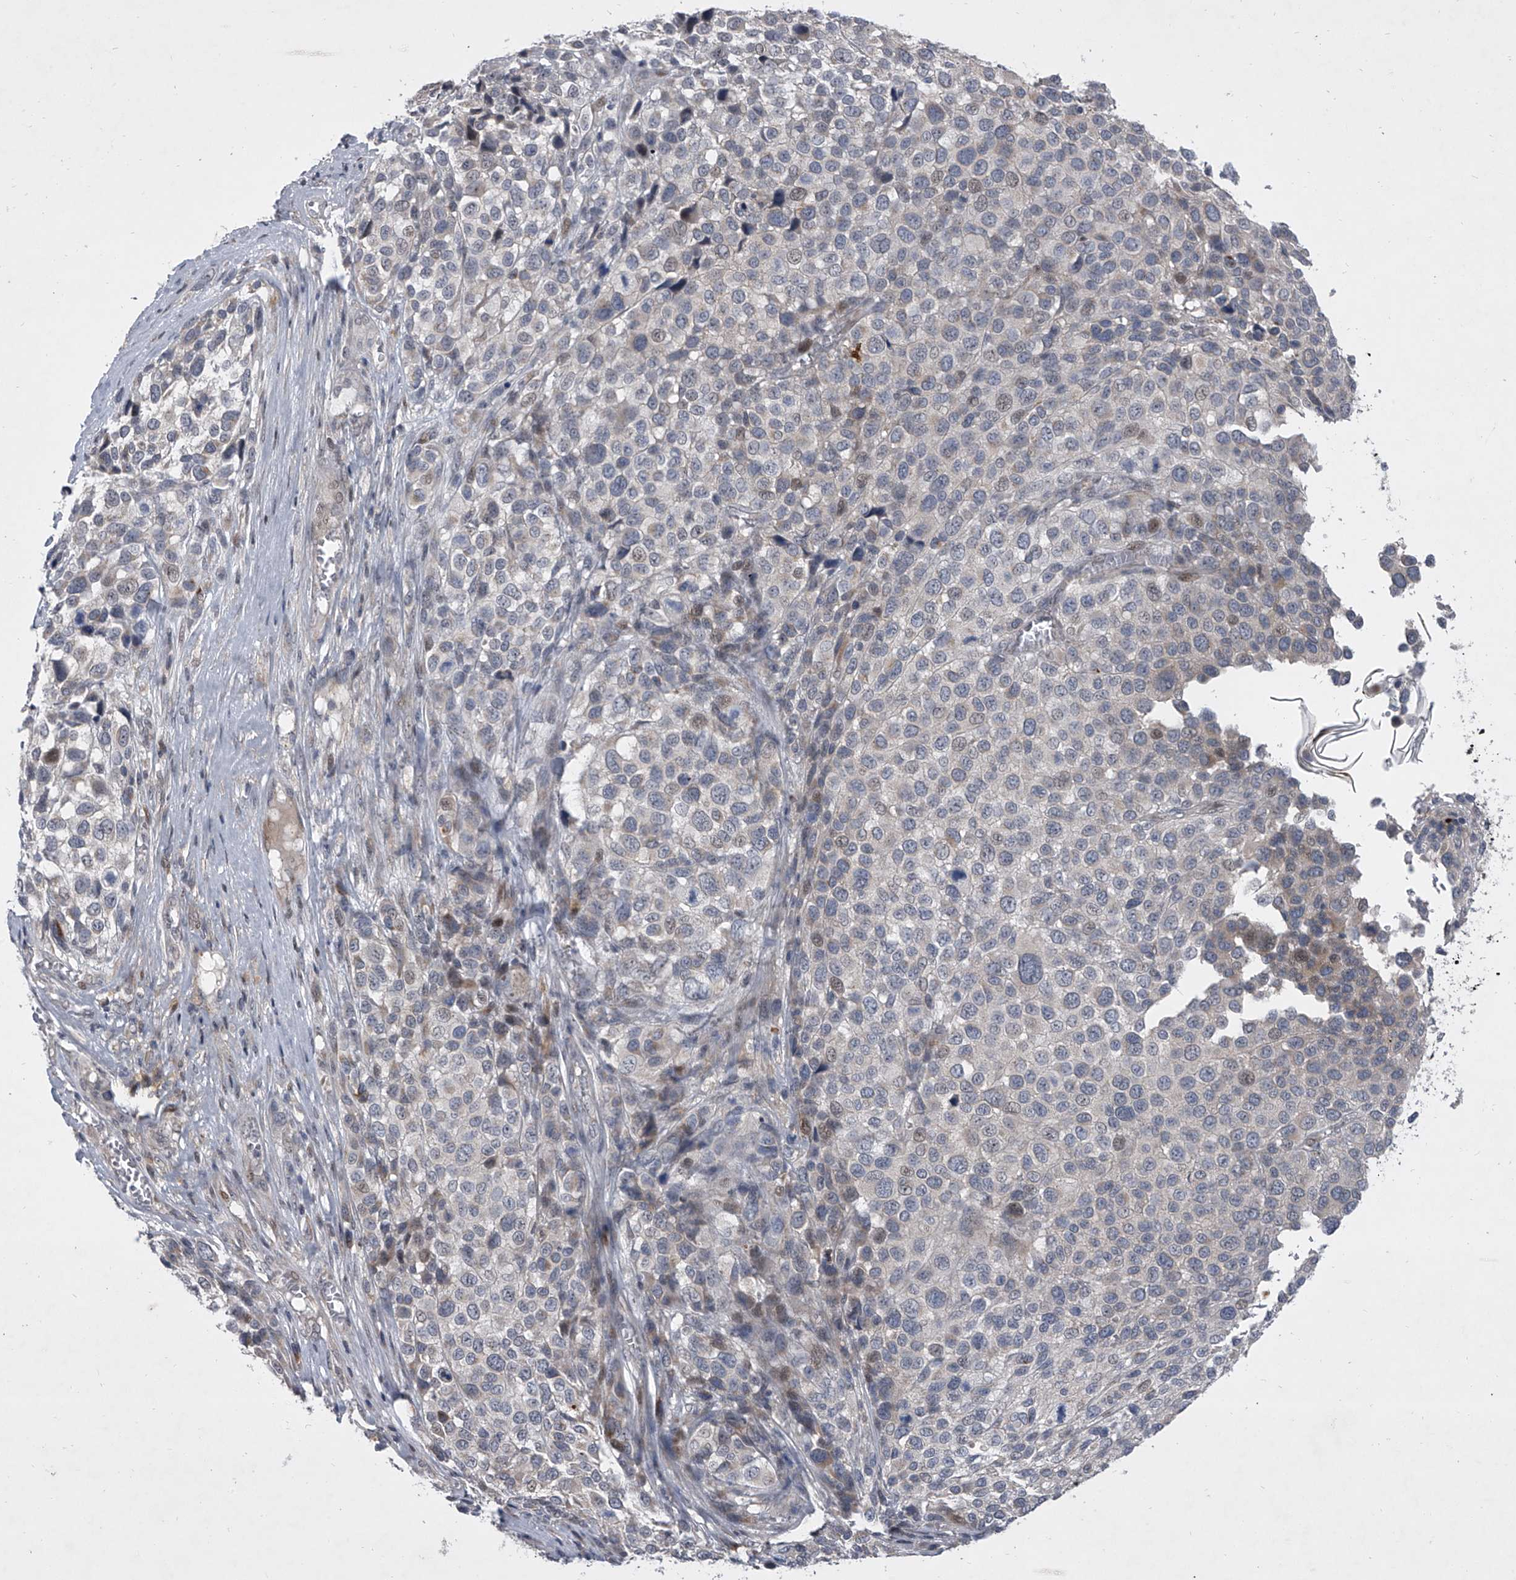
{"staining": {"intensity": "negative", "quantity": "none", "location": "none"}, "tissue": "melanoma", "cell_type": "Tumor cells", "image_type": "cancer", "snomed": [{"axis": "morphology", "description": "Malignant melanoma, NOS"}, {"axis": "topography", "description": "Skin of trunk"}], "caption": "Histopathology image shows no significant protein positivity in tumor cells of melanoma.", "gene": "HEATR6", "patient": {"sex": "male", "age": 71}}